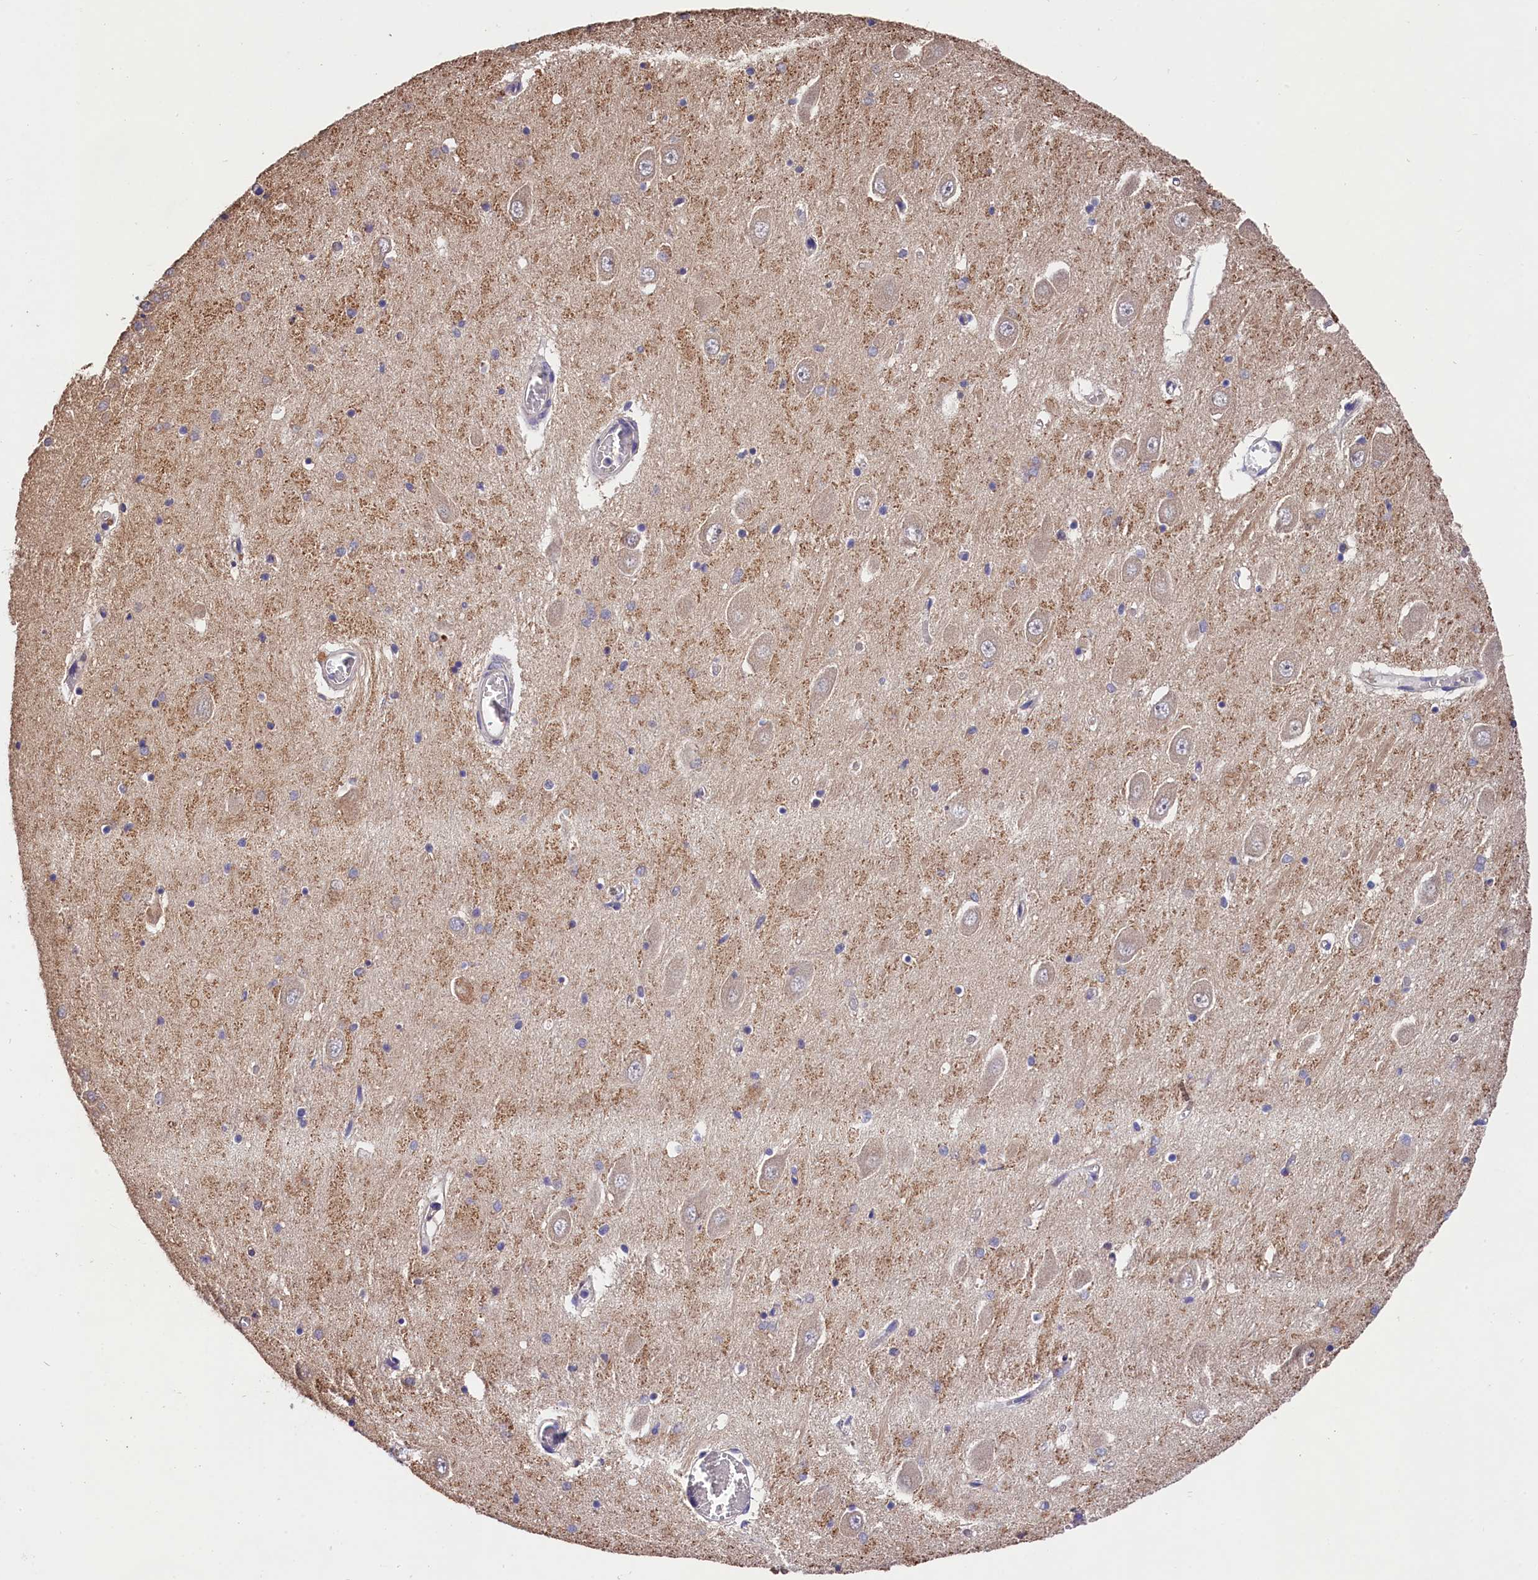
{"staining": {"intensity": "negative", "quantity": "none", "location": "none"}, "tissue": "hippocampus", "cell_type": "Glial cells", "image_type": "normal", "snomed": [{"axis": "morphology", "description": "Normal tissue, NOS"}, {"axis": "topography", "description": "Hippocampus"}], "caption": "Immunohistochemistry micrograph of benign hippocampus stained for a protein (brown), which reveals no positivity in glial cells. The staining was performed using DAB (3,3'-diaminobenzidine) to visualize the protein expression in brown, while the nuclei were stained in blue with hematoxylin (Magnification: 20x).", "gene": "OAS3", "patient": {"sex": "male", "age": 70}}